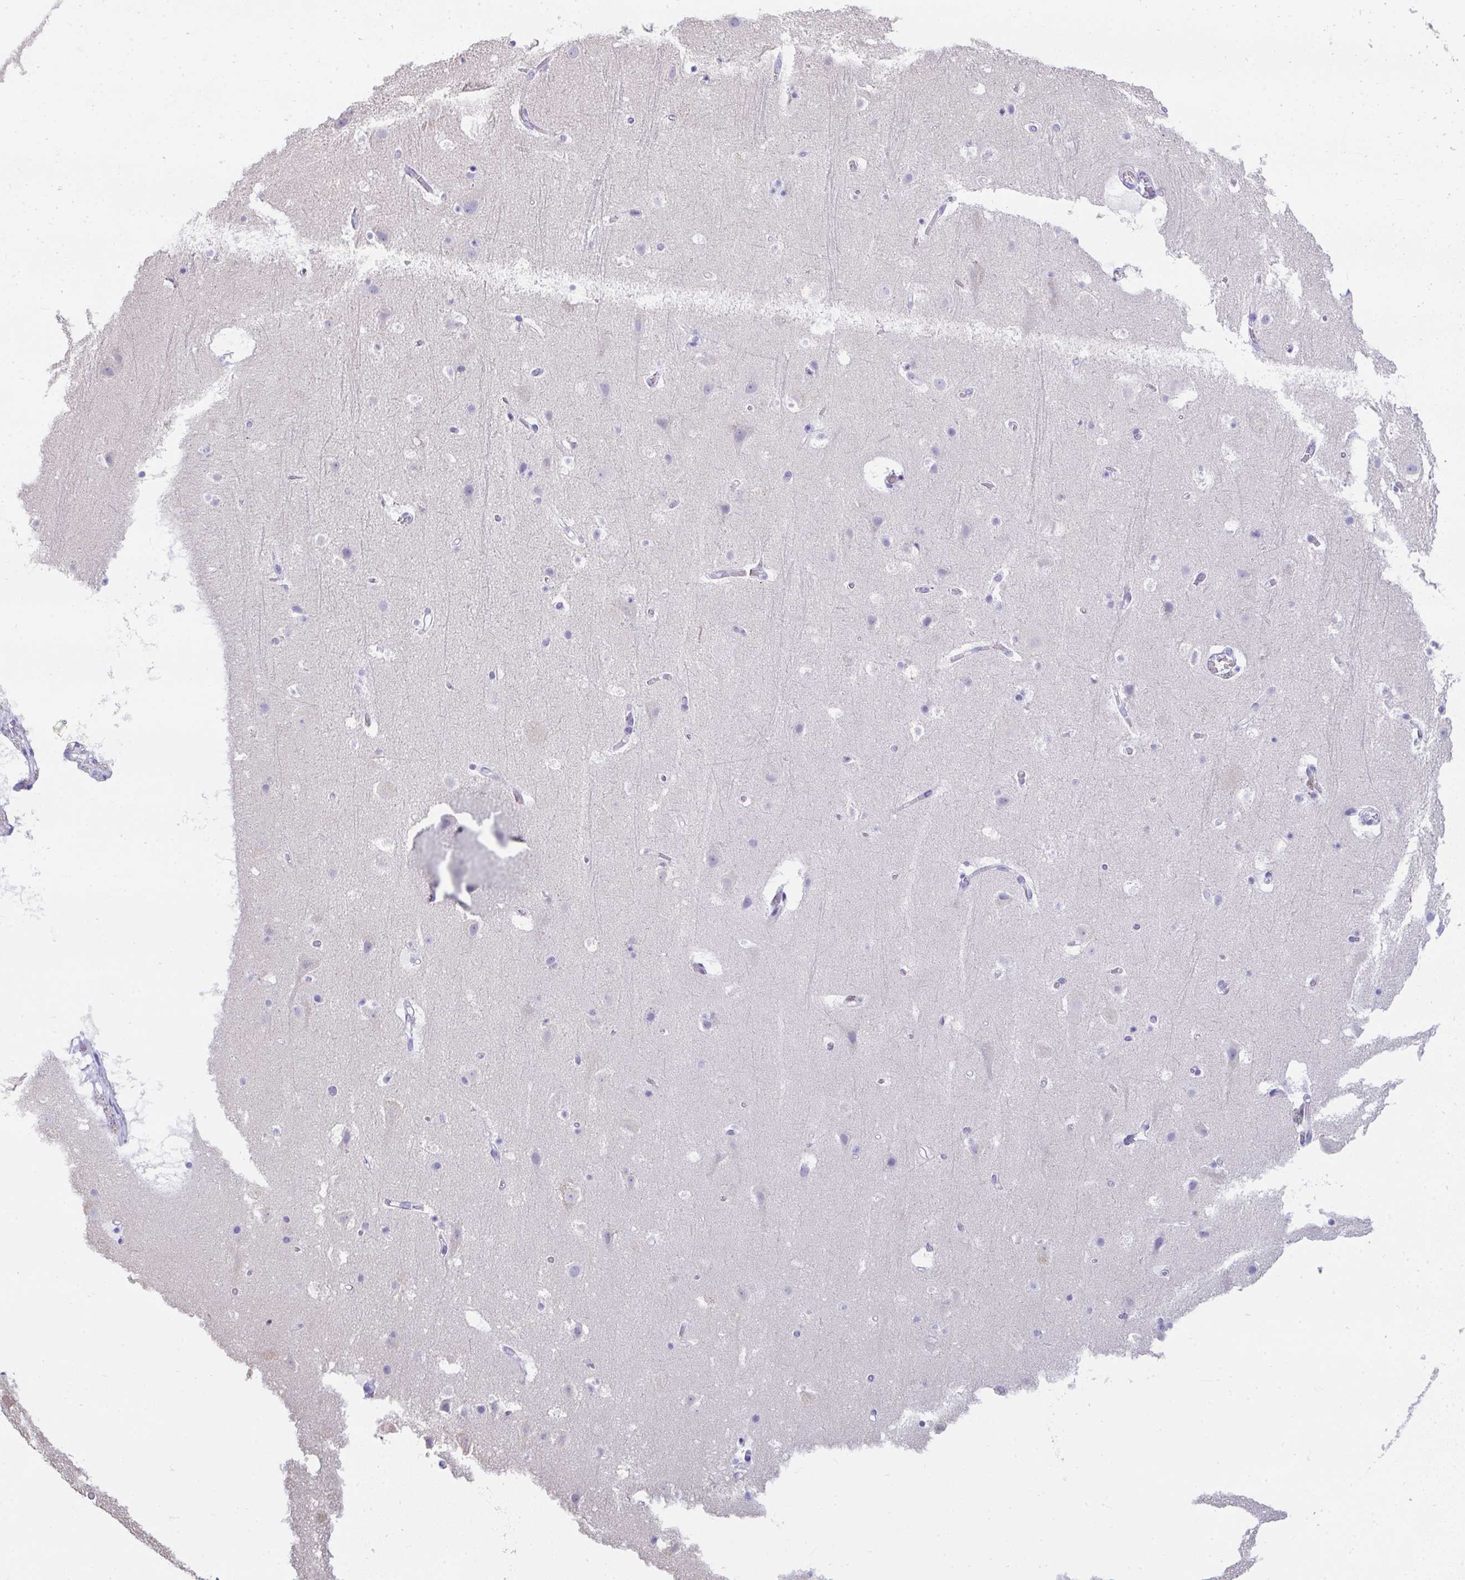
{"staining": {"intensity": "negative", "quantity": "none", "location": "none"}, "tissue": "cerebral cortex", "cell_type": "Endothelial cells", "image_type": "normal", "snomed": [{"axis": "morphology", "description": "Normal tissue, NOS"}, {"axis": "topography", "description": "Cerebral cortex"}], "caption": "High magnification brightfield microscopy of unremarkable cerebral cortex stained with DAB (brown) and counterstained with hematoxylin (blue): endothelial cells show no significant expression. (Immunohistochemistry (ihc), brightfield microscopy, high magnification).", "gene": "TTC30A", "patient": {"sex": "female", "age": 42}}